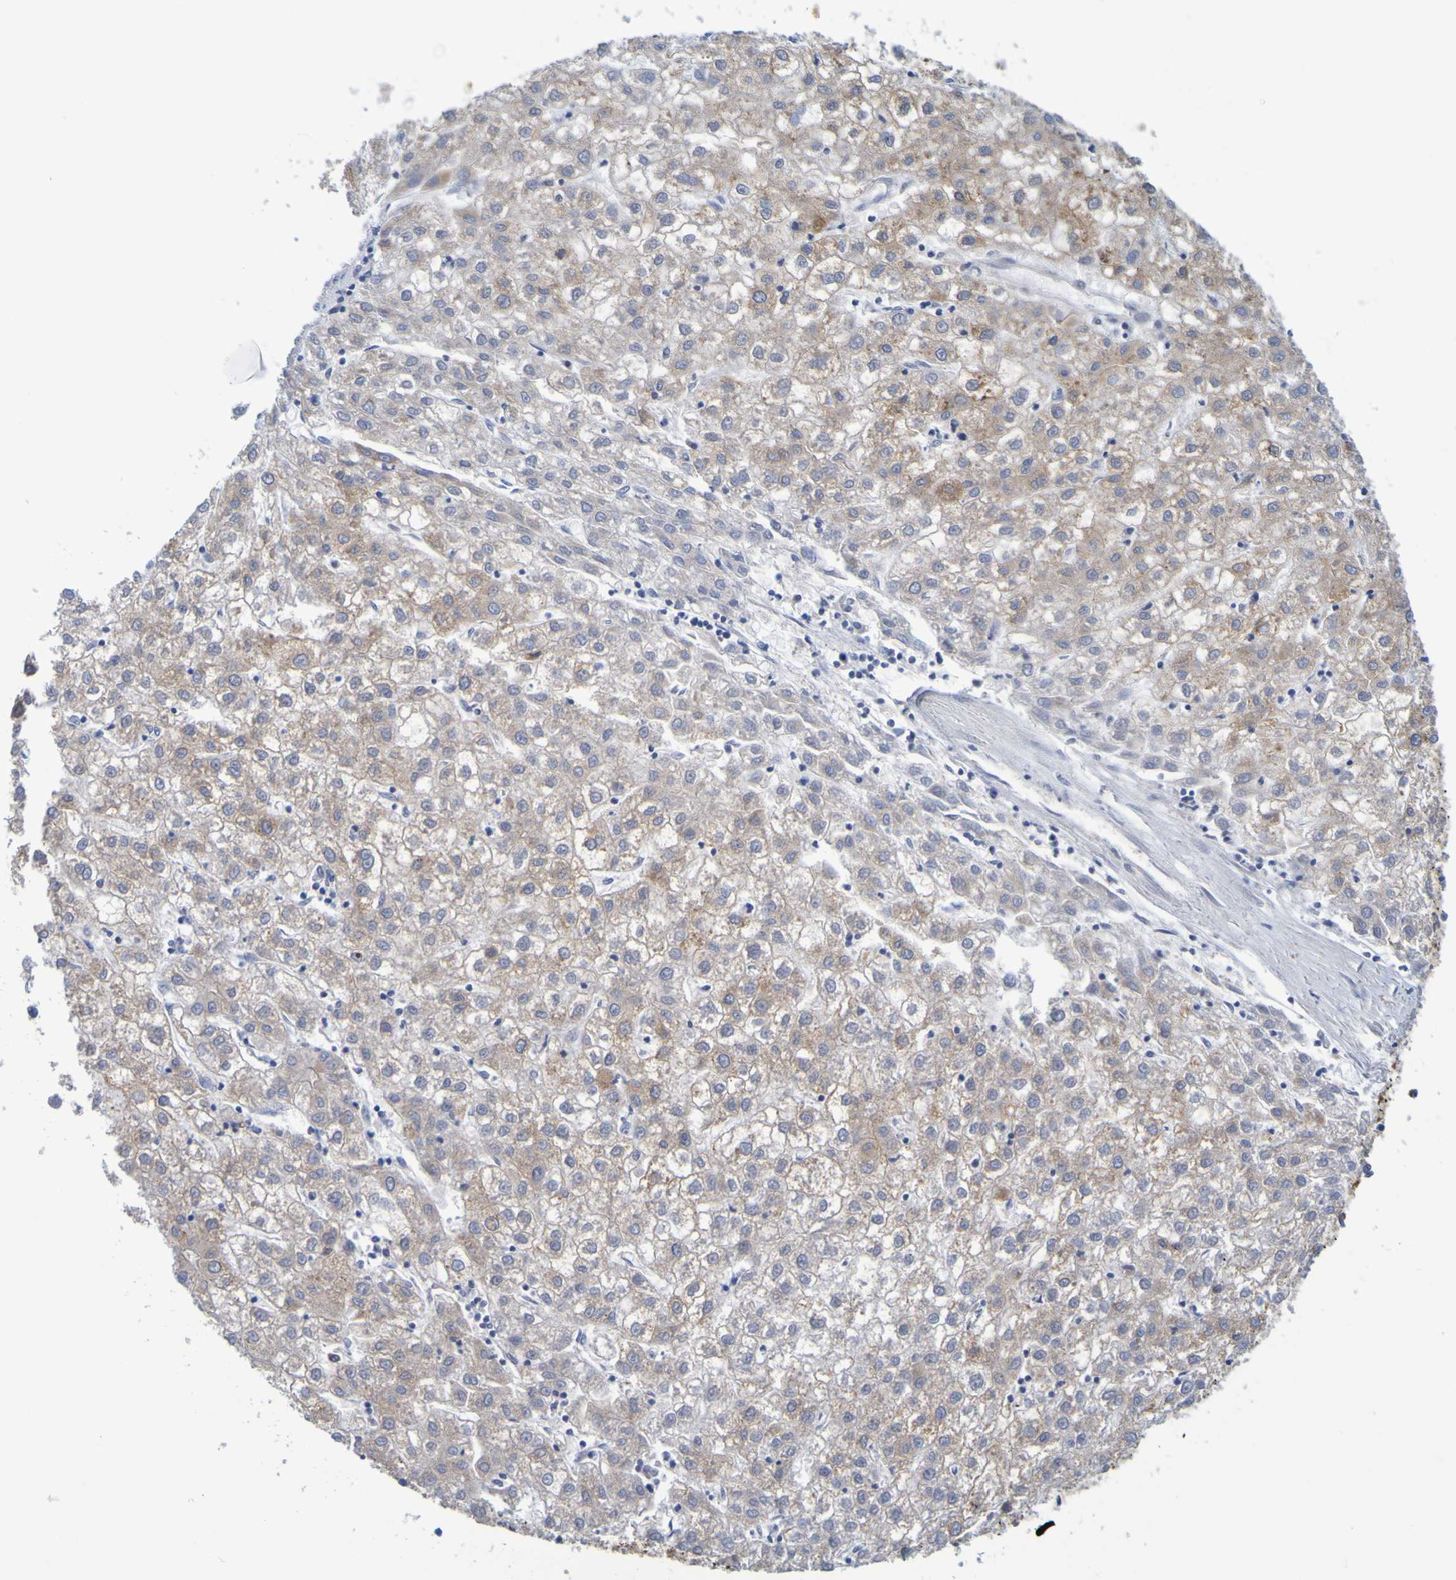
{"staining": {"intensity": "moderate", "quantity": "25%-75%", "location": "cytoplasmic/membranous"}, "tissue": "liver cancer", "cell_type": "Tumor cells", "image_type": "cancer", "snomed": [{"axis": "morphology", "description": "Carcinoma, Hepatocellular, NOS"}, {"axis": "topography", "description": "Liver"}], "caption": "An immunohistochemistry (IHC) histopathology image of tumor tissue is shown. Protein staining in brown shows moderate cytoplasmic/membranous positivity in liver hepatocellular carcinoma within tumor cells. (DAB = brown stain, brightfield microscopy at high magnification).", "gene": "SIL1", "patient": {"sex": "male", "age": 72}}